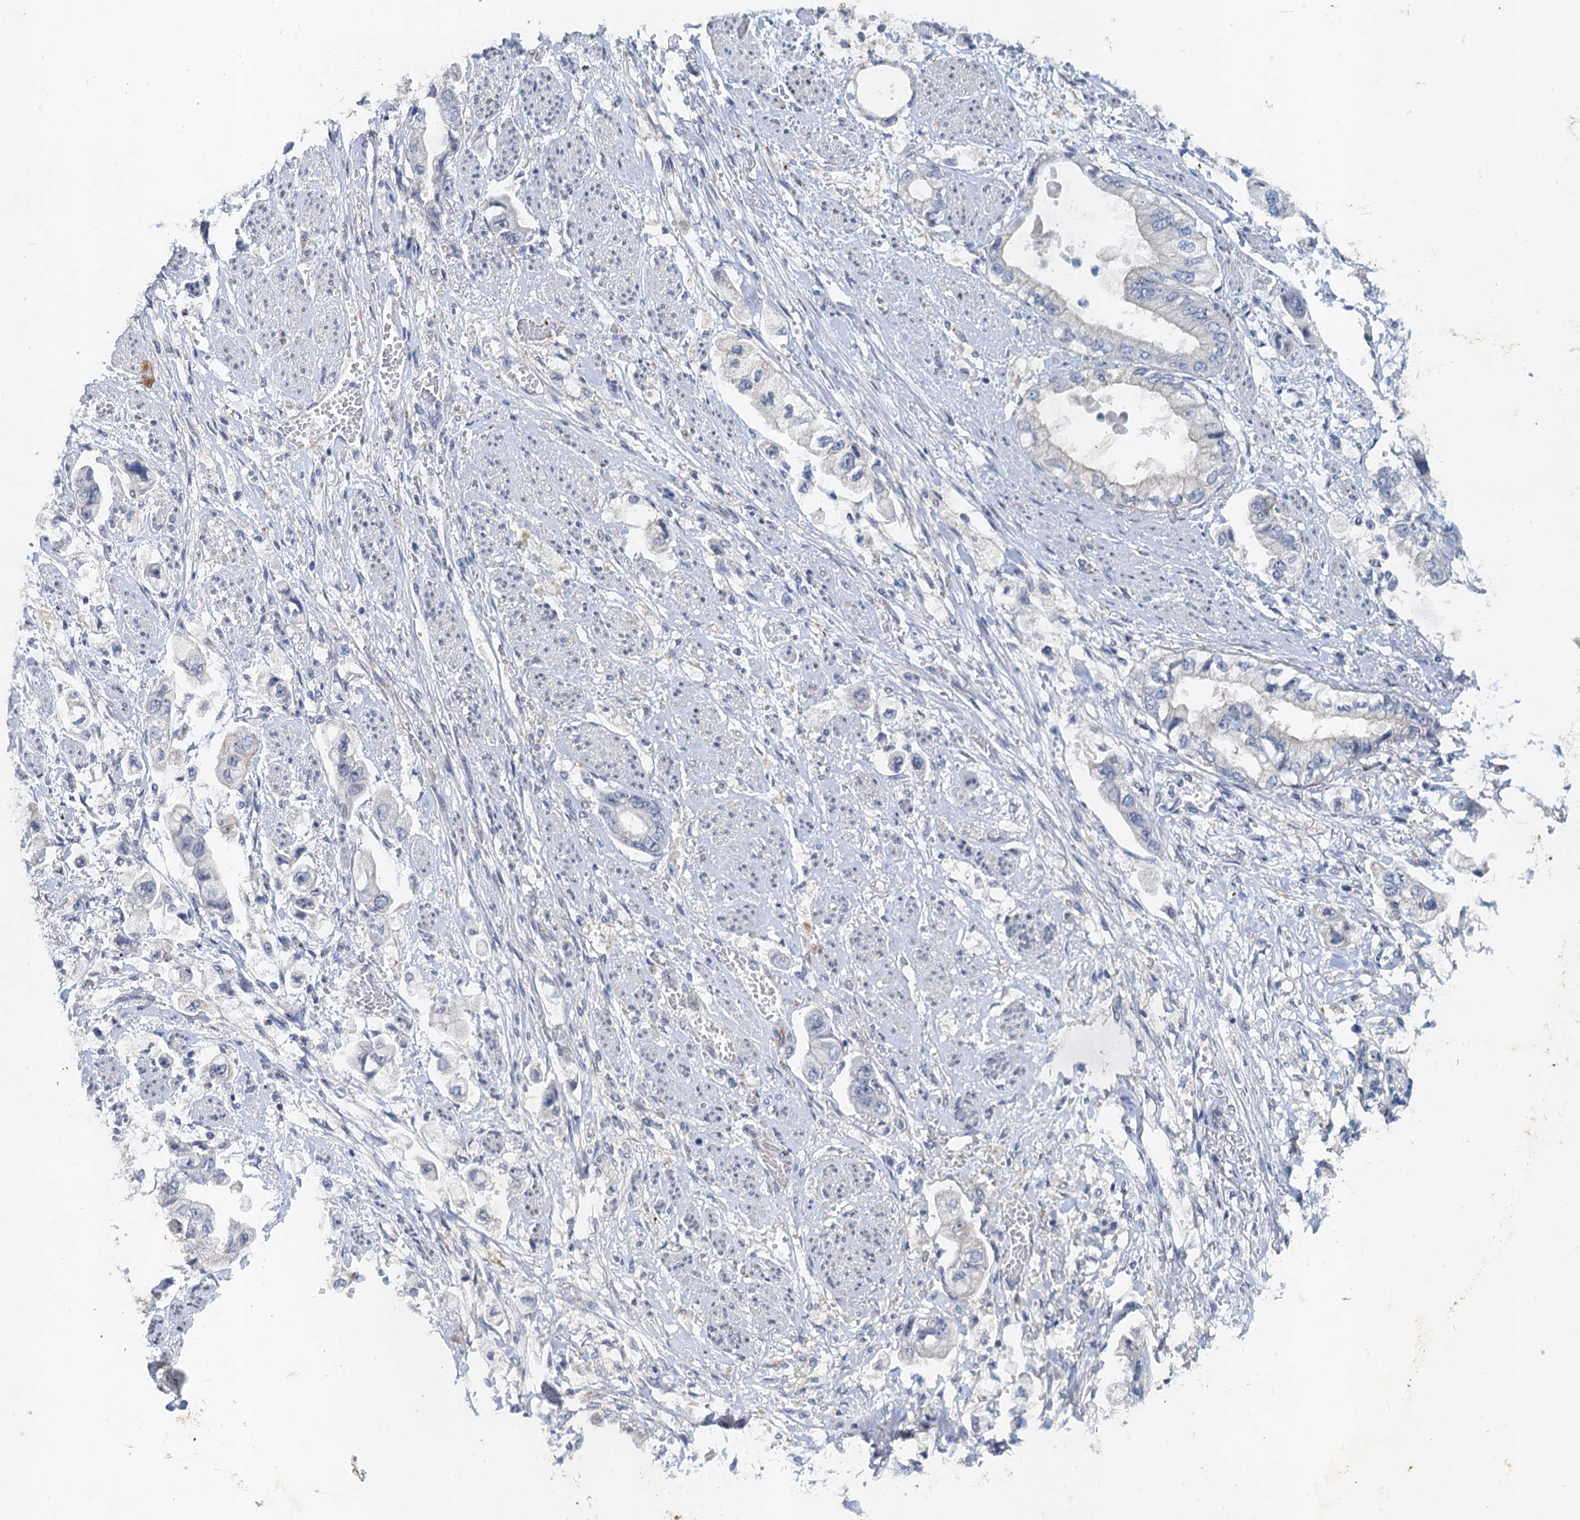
{"staining": {"intensity": "negative", "quantity": "none", "location": "none"}, "tissue": "stomach cancer", "cell_type": "Tumor cells", "image_type": "cancer", "snomed": [{"axis": "morphology", "description": "Adenocarcinoma, NOS"}, {"axis": "topography", "description": "Stomach"}], "caption": "Immunohistochemical staining of stomach cancer (adenocarcinoma) shows no significant expression in tumor cells.", "gene": "NBEA", "patient": {"sex": "male", "age": 62}}